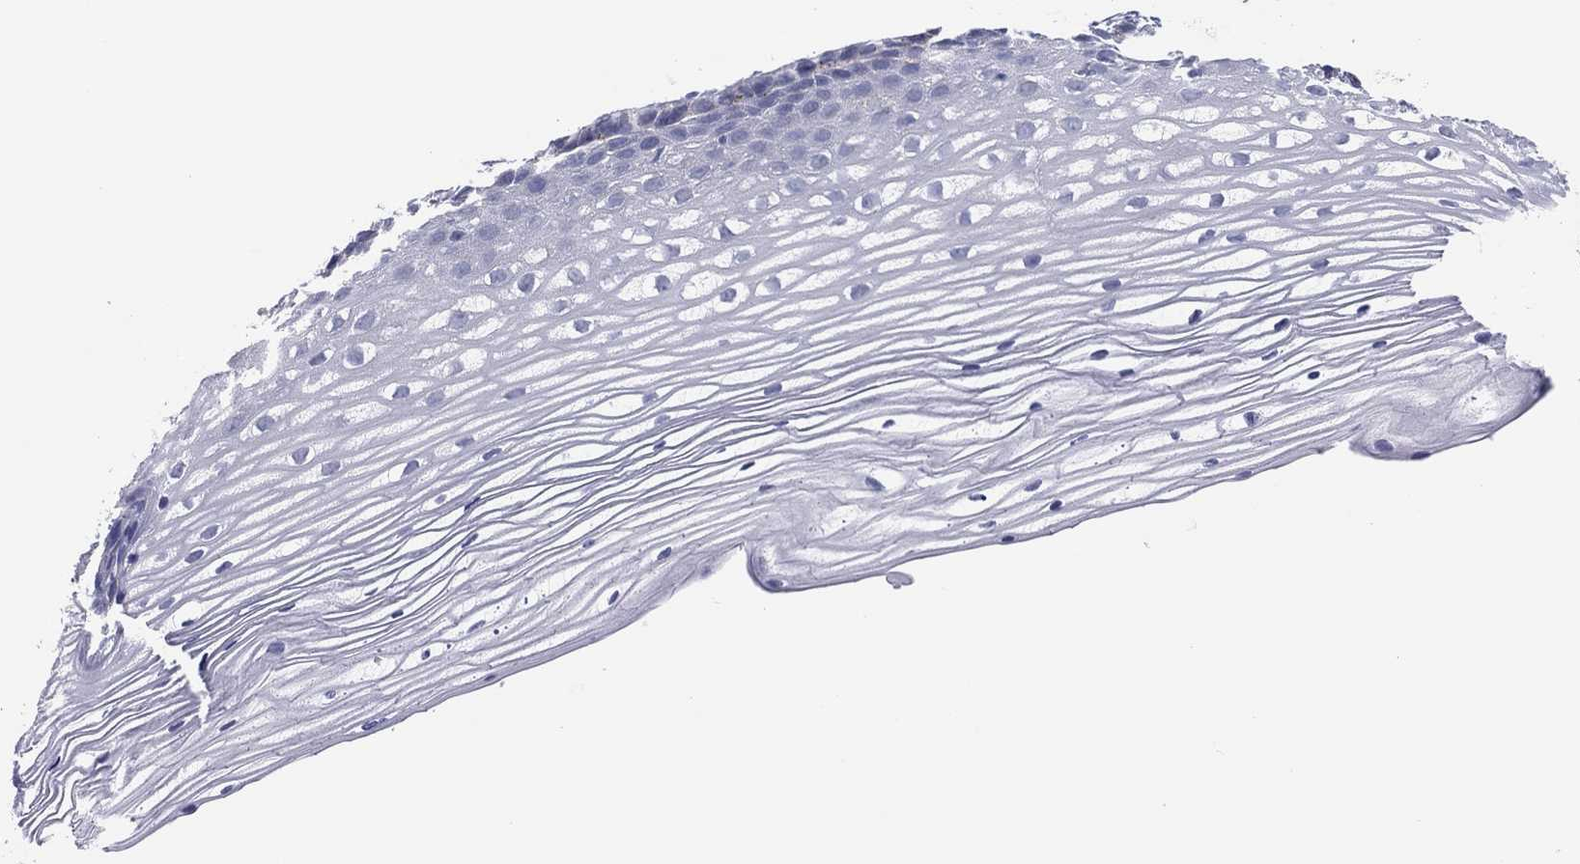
{"staining": {"intensity": "negative", "quantity": "none", "location": "none"}, "tissue": "cervix", "cell_type": "Squamous epithelial cells", "image_type": "normal", "snomed": [{"axis": "morphology", "description": "Normal tissue, NOS"}, {"axis": "topography", "description": "Cervix"}], "caption": "DAB (3,3'-diaminobenzidine) immunohistochemical staining of benign cervix shows no significant expression in squamous epithelial cells. (Brightfield microscopy of DAB (3,3'-diaminobenzidine) immunohistochemistry (IHC) at high magnification).", "gene": "PLAC8", "patient": {"sex": "female", "age": 40}}